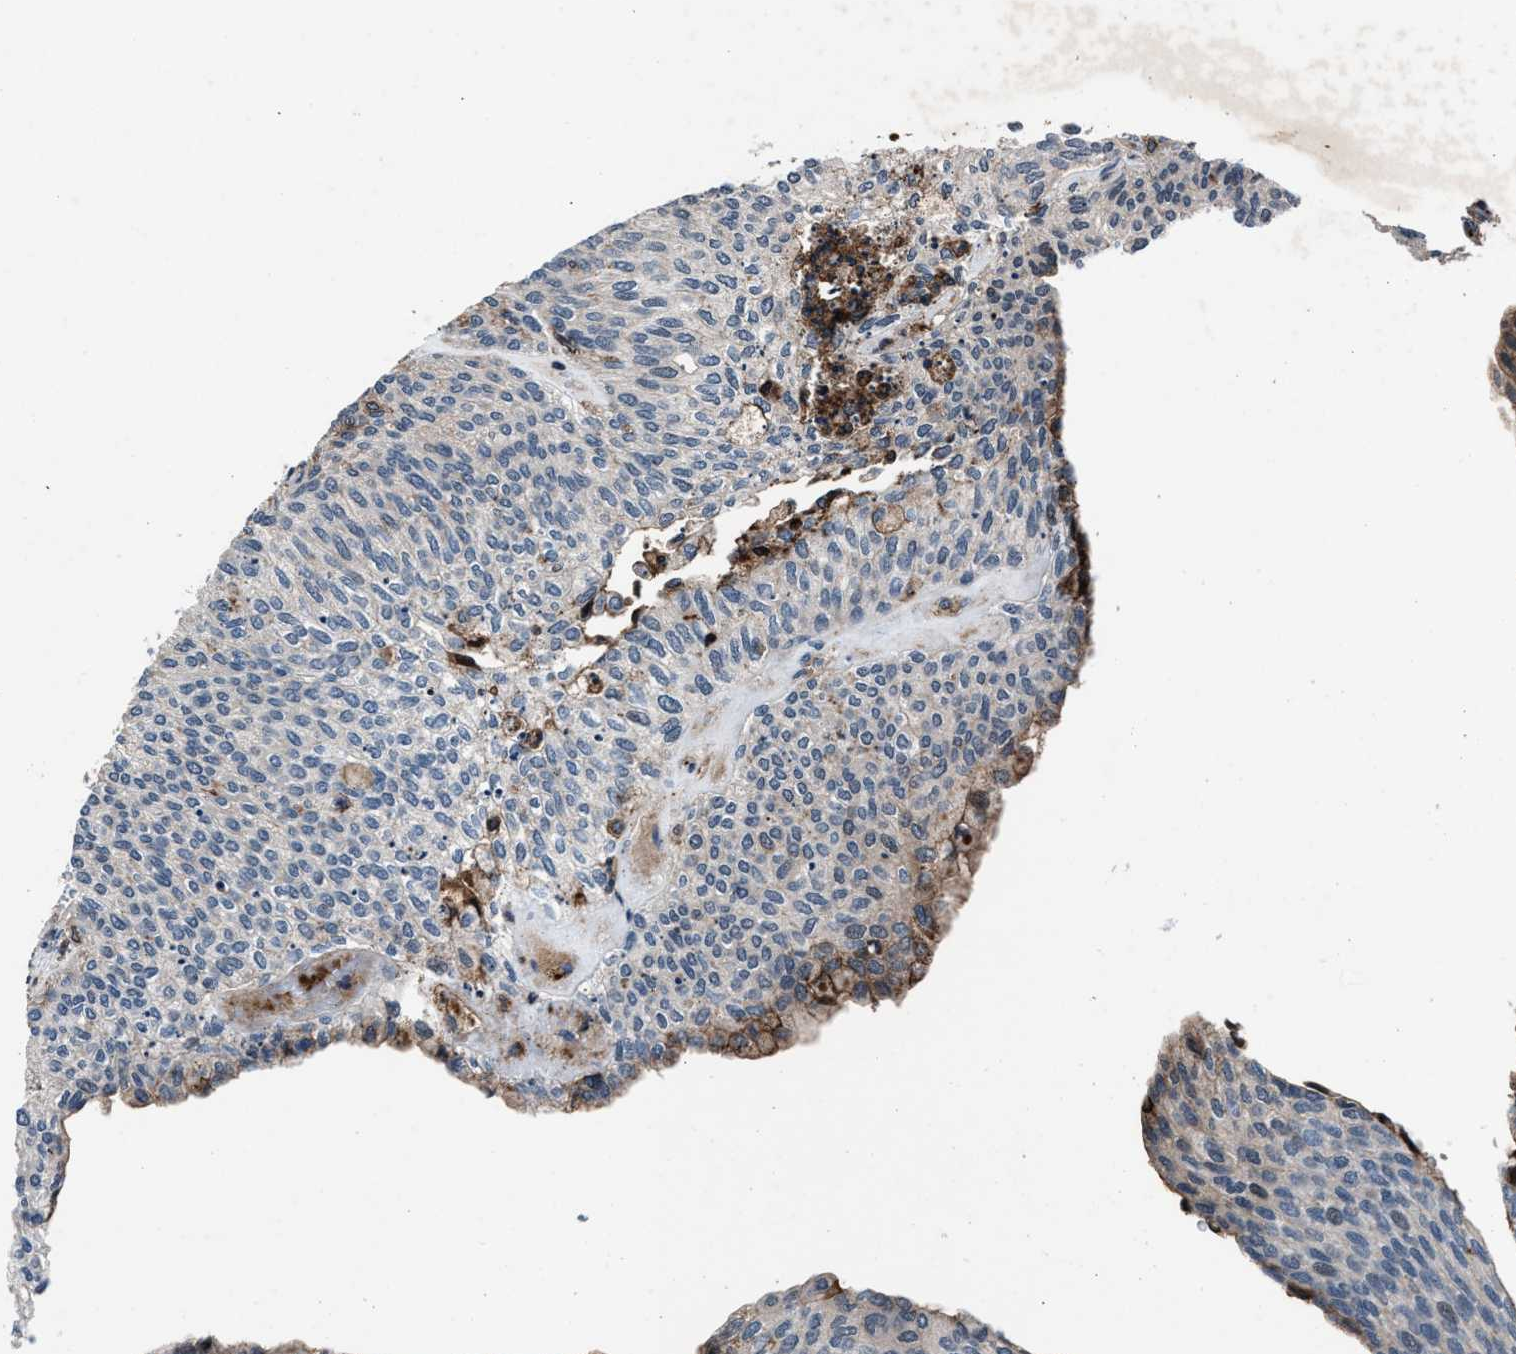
{"staining": {"intensity": "moderate", "quantity": "<25%", "location": "cytoplasmic/membranous"}, "tissue": "urothelial cancer", "cell_type": "Tumor cells", "image_type": "cancer", "snomed": [{"axis": "morphology", "description": "Urothelial carcinoma, Low grade"}, {"axis": "topography", "description": "Urinary bladder"}], "caption": "Tumor cells display low levels of moderate cytoplasmic/membranous positivity in about <25% of cells in urothelial cancer.", "gene": "MFSD11", "patient": {"sex": "female", "age": 79}}